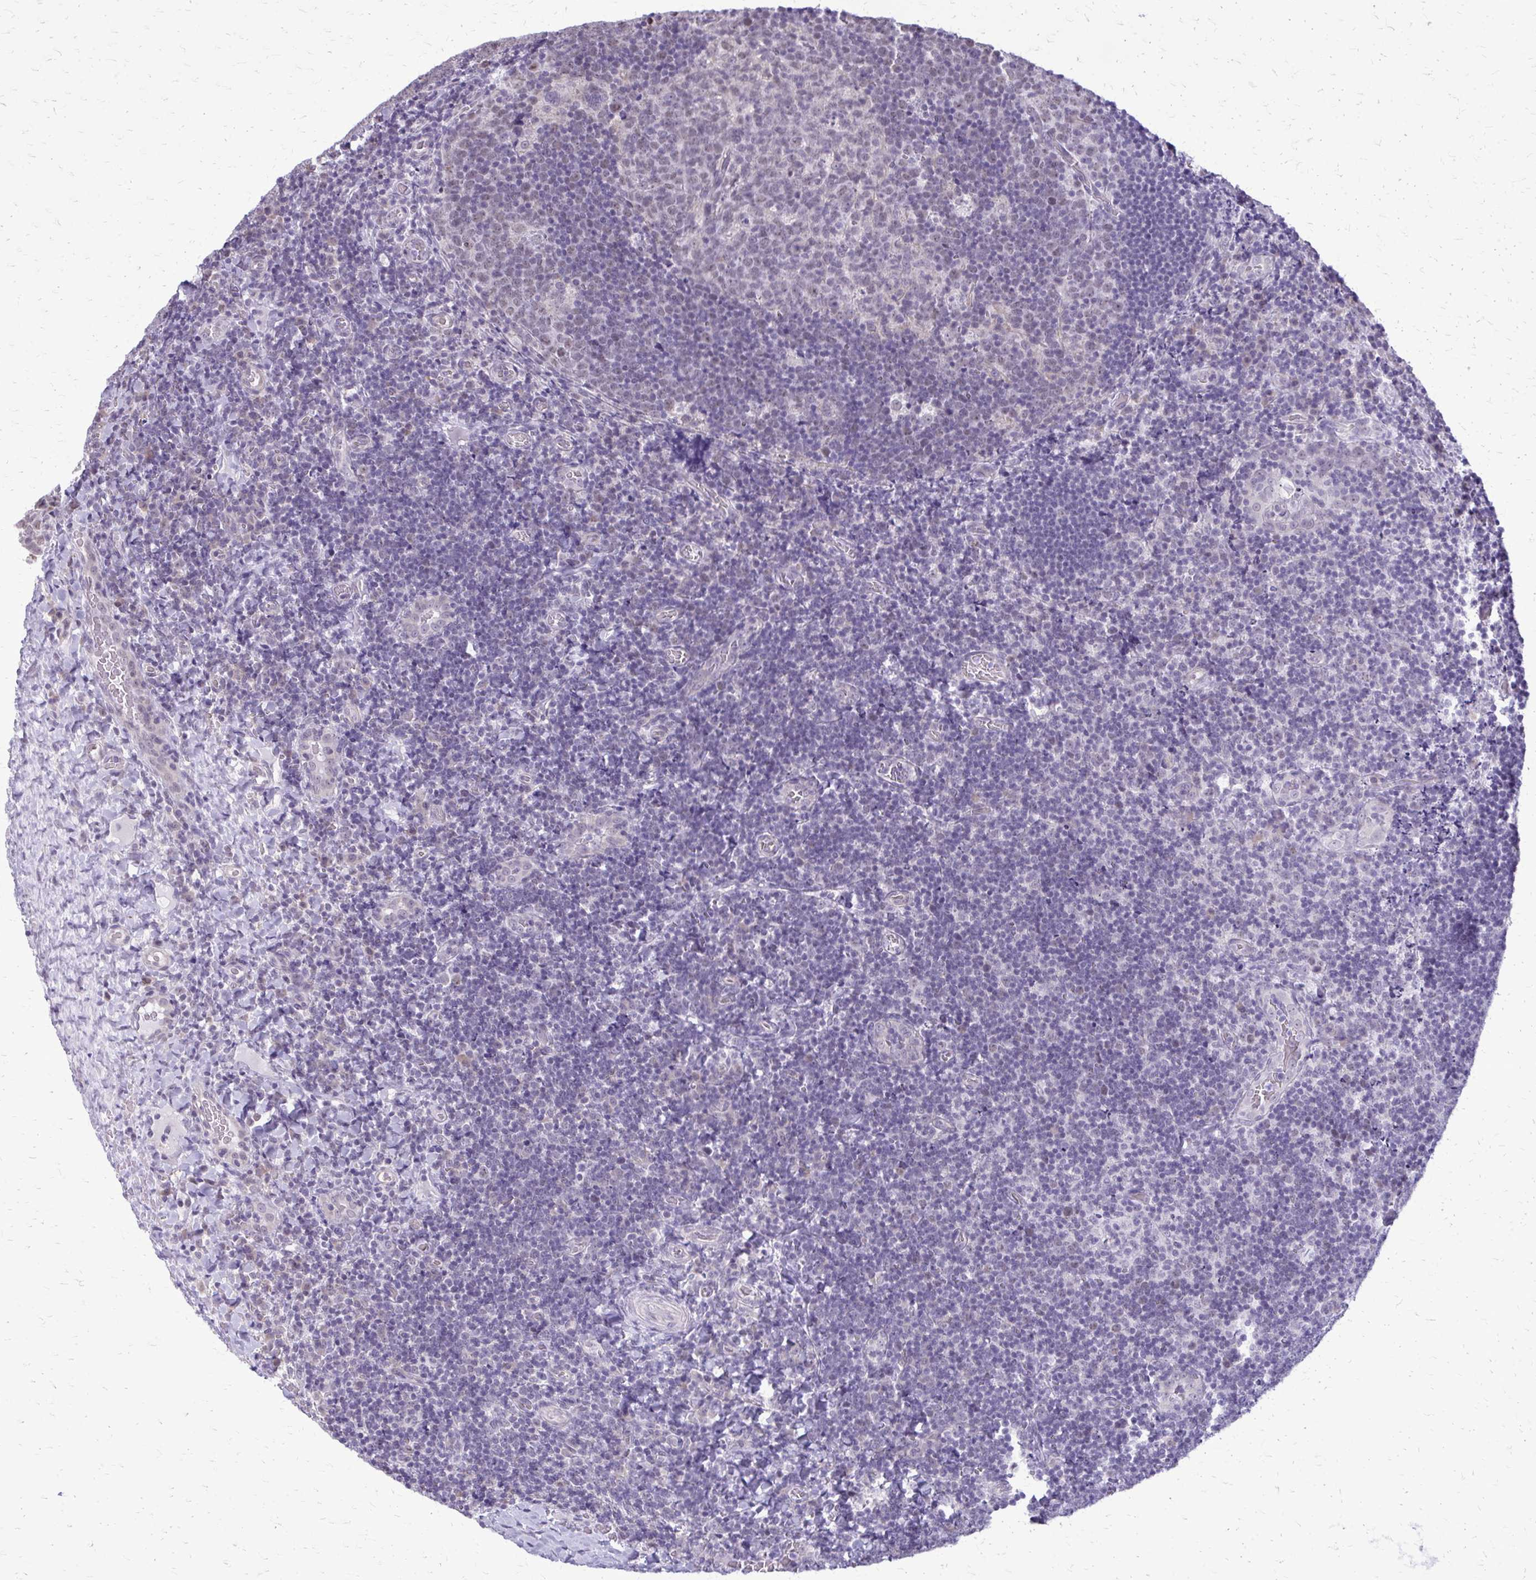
{"staining": {"intensity": "negative", "quantity": "none", "location": "none"}, "tissue": "tonsil", "cell_type": "Germinal center cells", "image_type": "normal", "snomed": [{"axis": "morphology", "description": "Normal tissue, NOS"}, {"axis": "topography", "description": "Tonsil"}], "caption": "IHC micrograph of normal tonsil: tonsil stained with DAB demonstrates no significant protein staining in germinal center cells. Nuclei are stained in blue.", "gene": "PLCB1", "patient": {"sex": "male", "age": 17}}